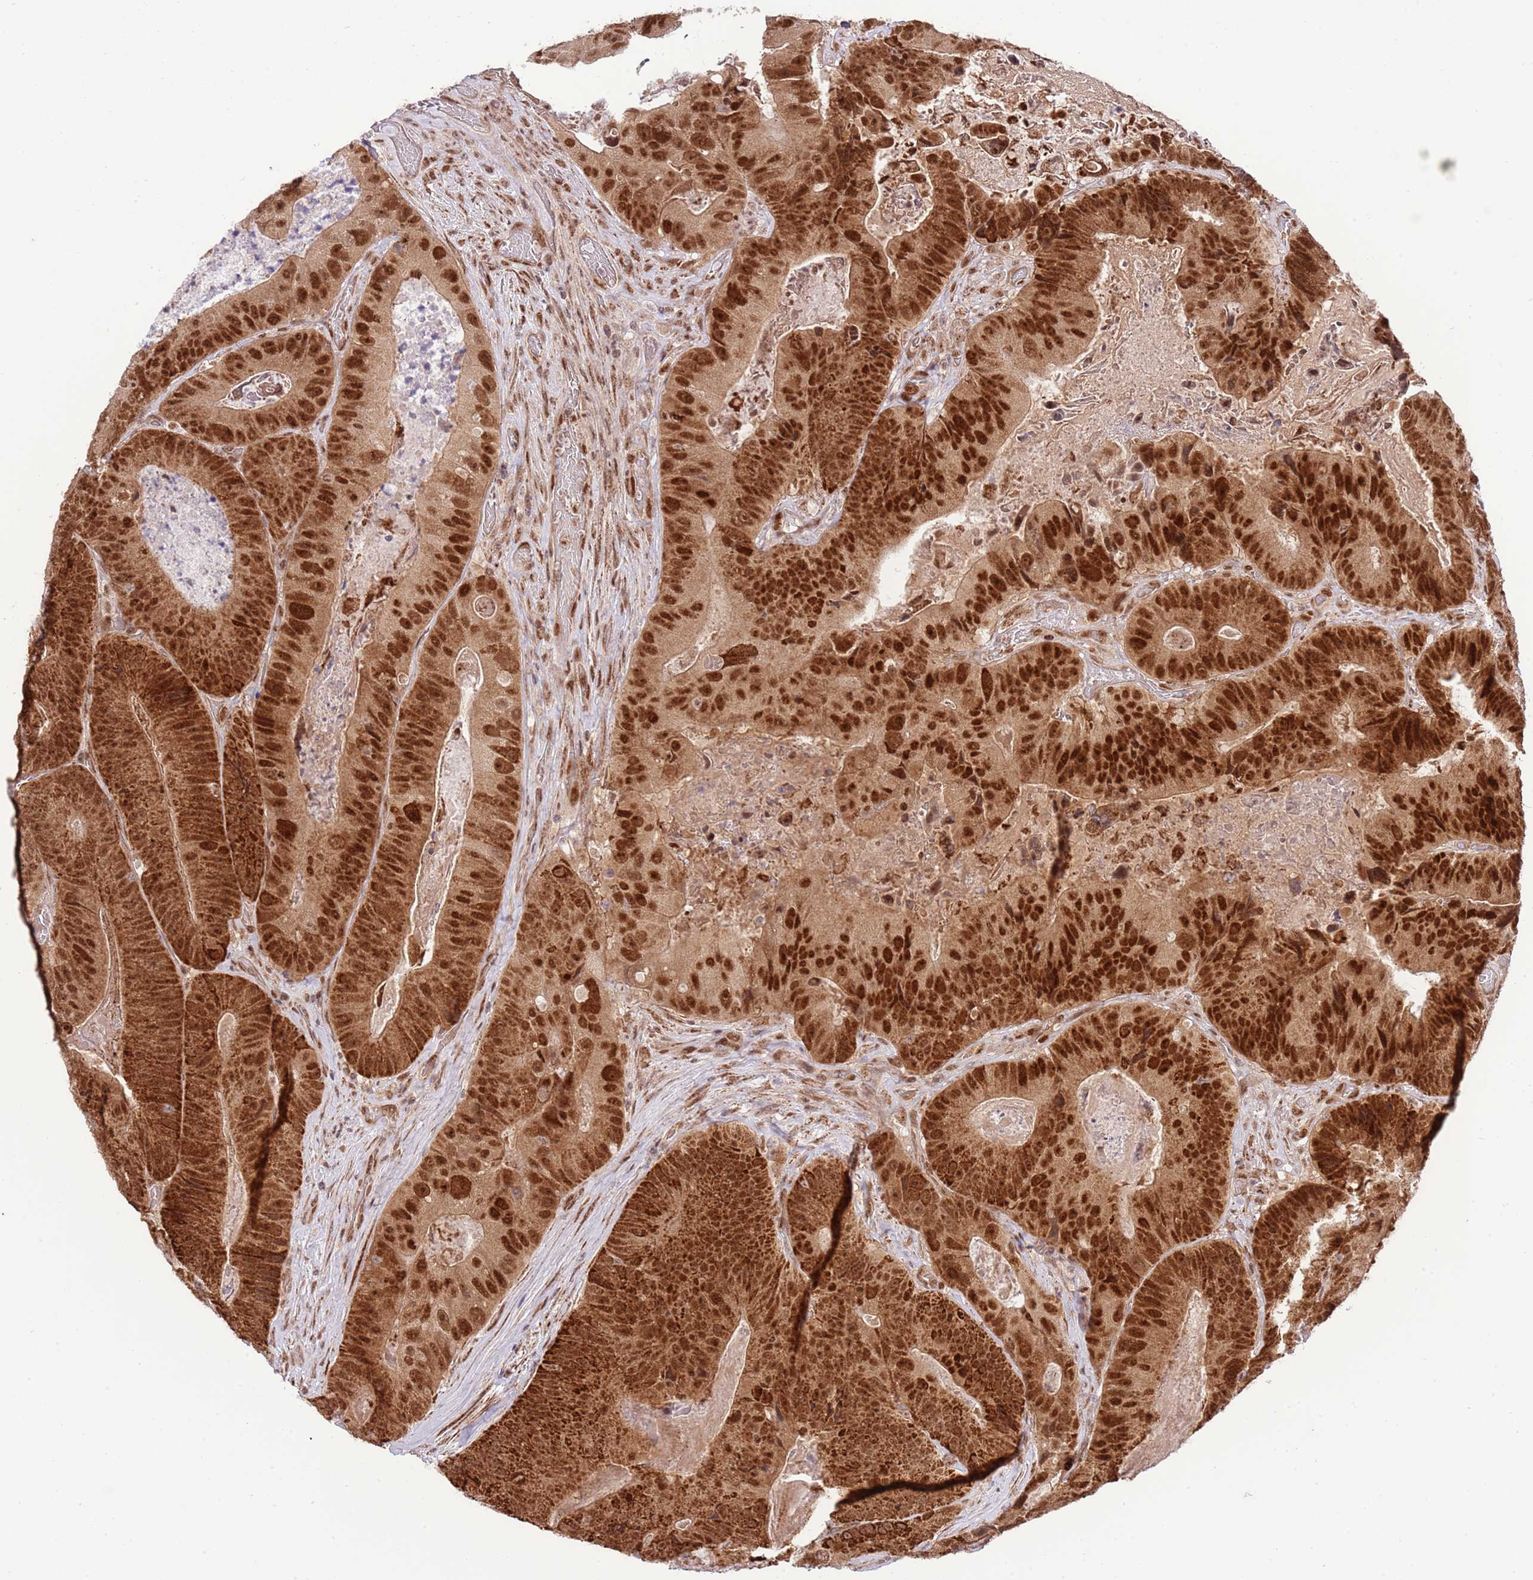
{"staining": {"intensity": "strong", "quantity": ">75%", "location": "cytoplasmic/membranous,nuclear"}, "tissue": "colorectal cancer", "cell_type": "Tumor cells", "image_type": "cancer", "snomed": [{"axis": "morphology", "description": "Adenocarcinoma, NOS"}, {"axis": "topography", "description": "Colon"}], "caption": "This image reveals IHC staining of human colorectal cancer (adenocarcinoma), with high strong cytoplasmic/membranous and nuclear staining in approximately >75% of tumor cells.", "gene": "CHD1", "patient": {"sex": "female", "age": 86}}